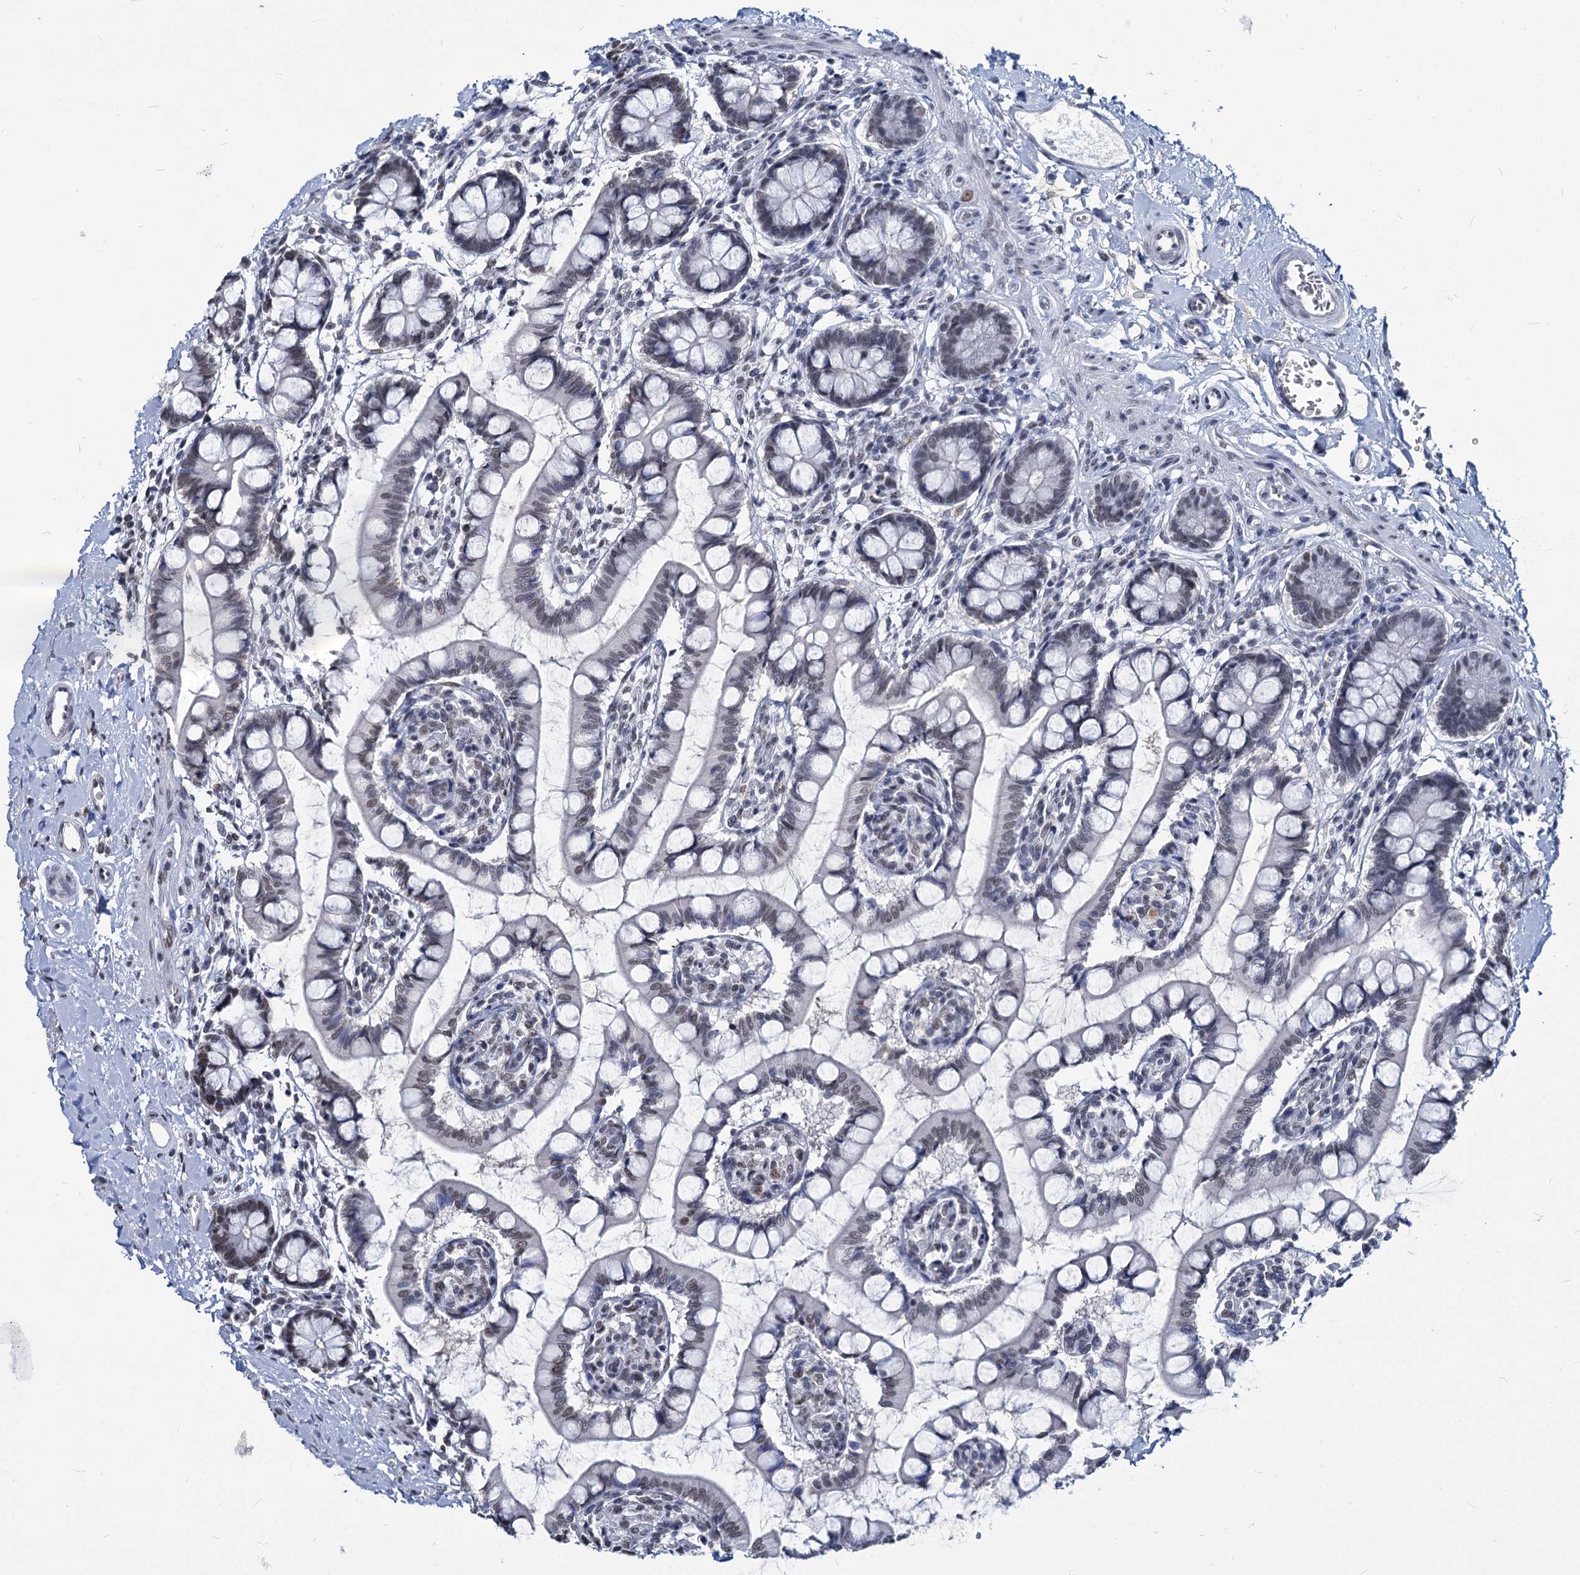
{"staining": {"intensity": "weak", "quantity": "25%-75%", "location": "nuclear"}, "tissue": "small intestine", "cell_type": "Glandular cells", "image_type": "normal", "snomed": [{"axis": "morphology", "description": "Normal tissue, NOS"}, {"axis": "topography", "description": "Small intestine"}], "caption": "Weak nuclear staining for a protein is seen in approximately 25%-75% of glandular cells of benign small intestine using IHC.", "gene": "PARPBP", "patient": {"sex": "male", "age": 52}}